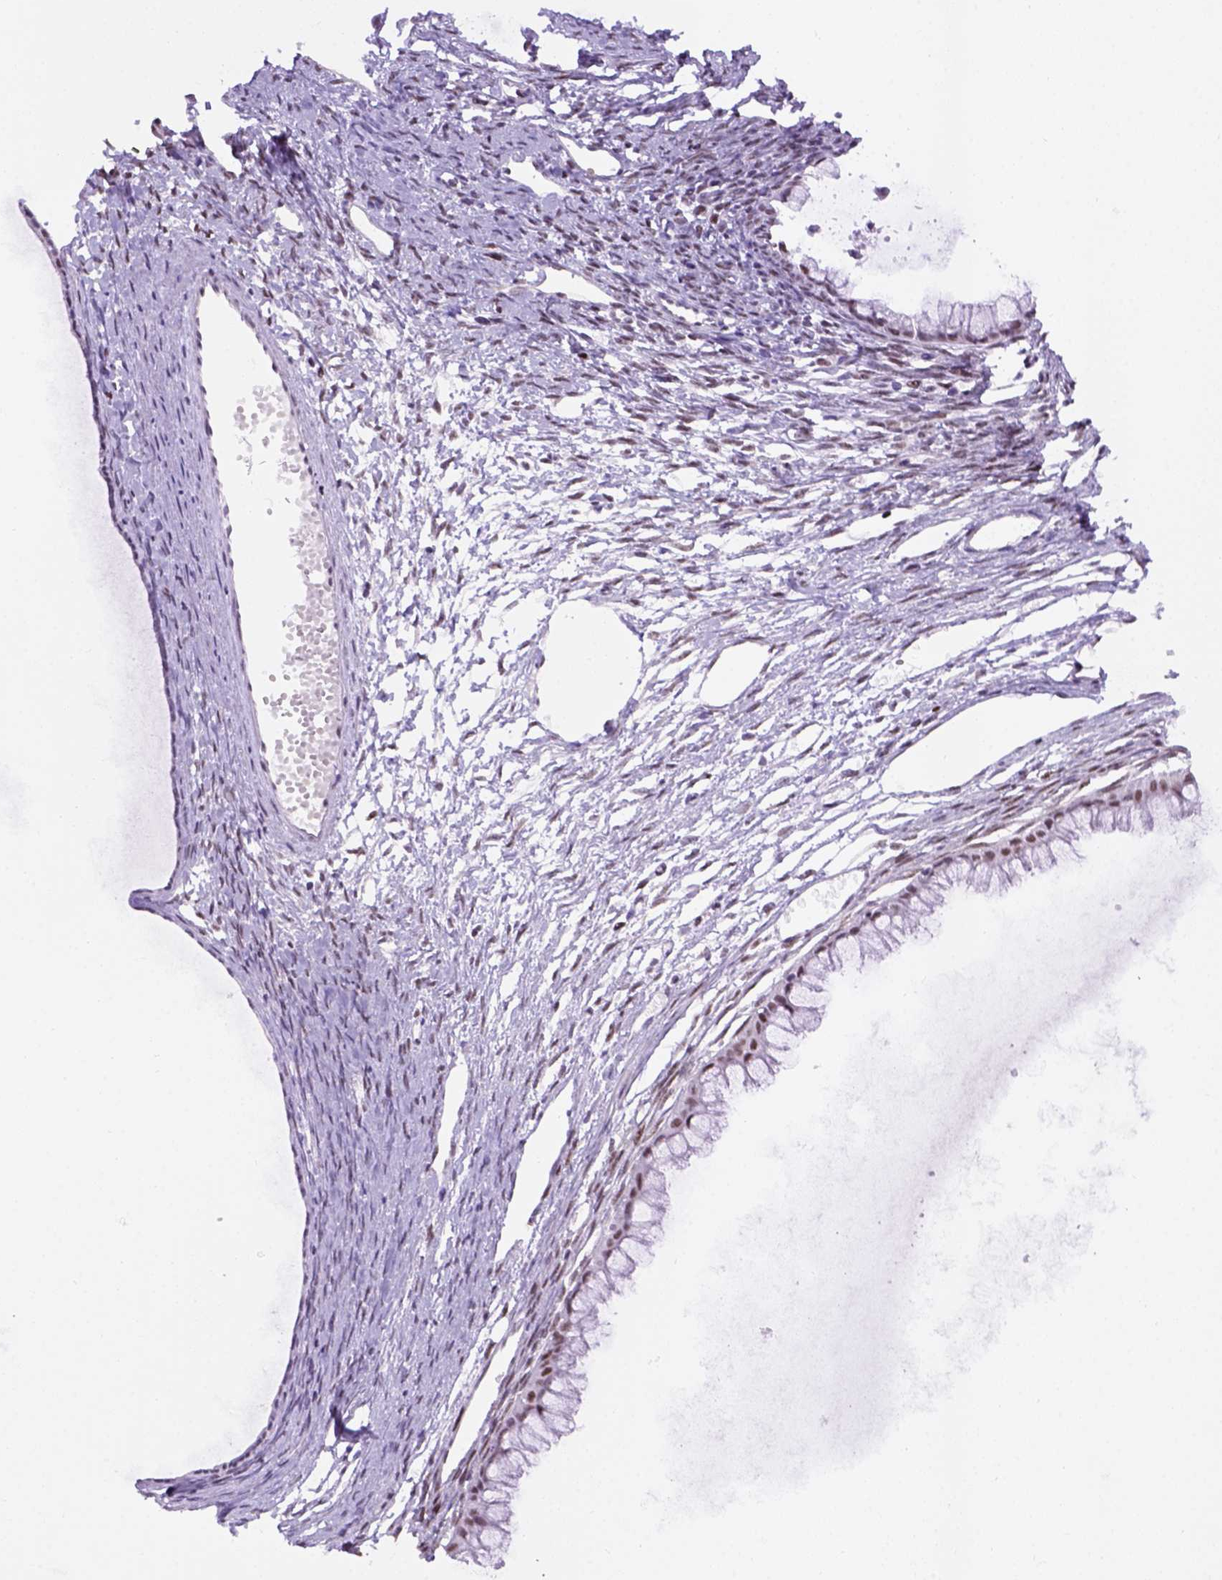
{"staining": {"intensity": "moderate", "quantity": "<25%", "location": "nuclear"}, "tissue": "ovarian cancer", "cell_type": "Tumor cells", "image_type": "cancer", "snomed": [{"axis": "morphology", "description": "Cystadenocarcinoma, mucinous, NOS"}, {"axis": "topography", "description": "Ovary"}], "caption": "Immunohistochemical staining of human mucinous cystadenocarcinoma (ovarian) reveals moderate nuclear protein expression in about <25% of tumor cells. Nuclei are stained in blue.", "gene": "TBPL1", "patient": {"sex": "female", "age": 41}}